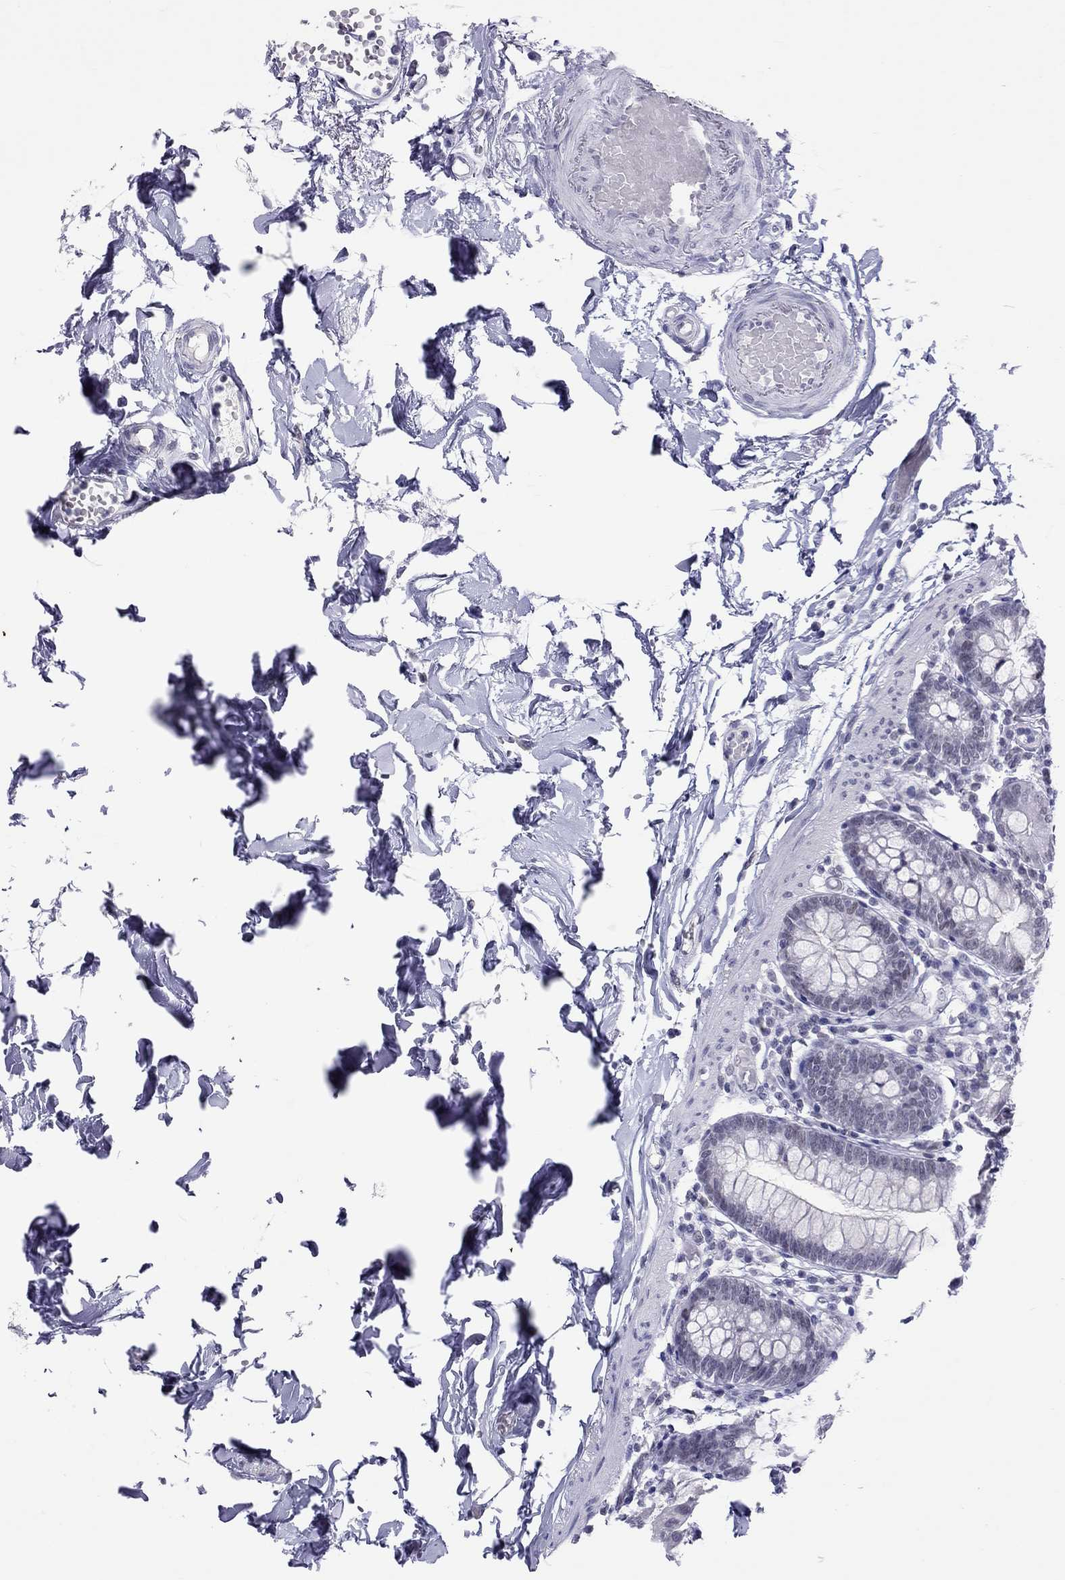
{"staining": {"intensity": "negative", "quantity": "none", "location": "none"}, "tissue": "small intestine", "cell_type": "Glandular cells", "image_type": "normal", "snomed": [{"axis": "morphology", "description": "Normal tissue, NOS"}, {"axis": "topography", "description": "Small intestine"}], "caption": "Protein analysis of normal small intestine shows no significant expression in glandular cells. Brightfield microscopy of IHC stained with DAB (brown) and hematoxylin (blue), captured at high magnification.", "gene": "JHY", "patient": {"sex": "female", "age": 90}}